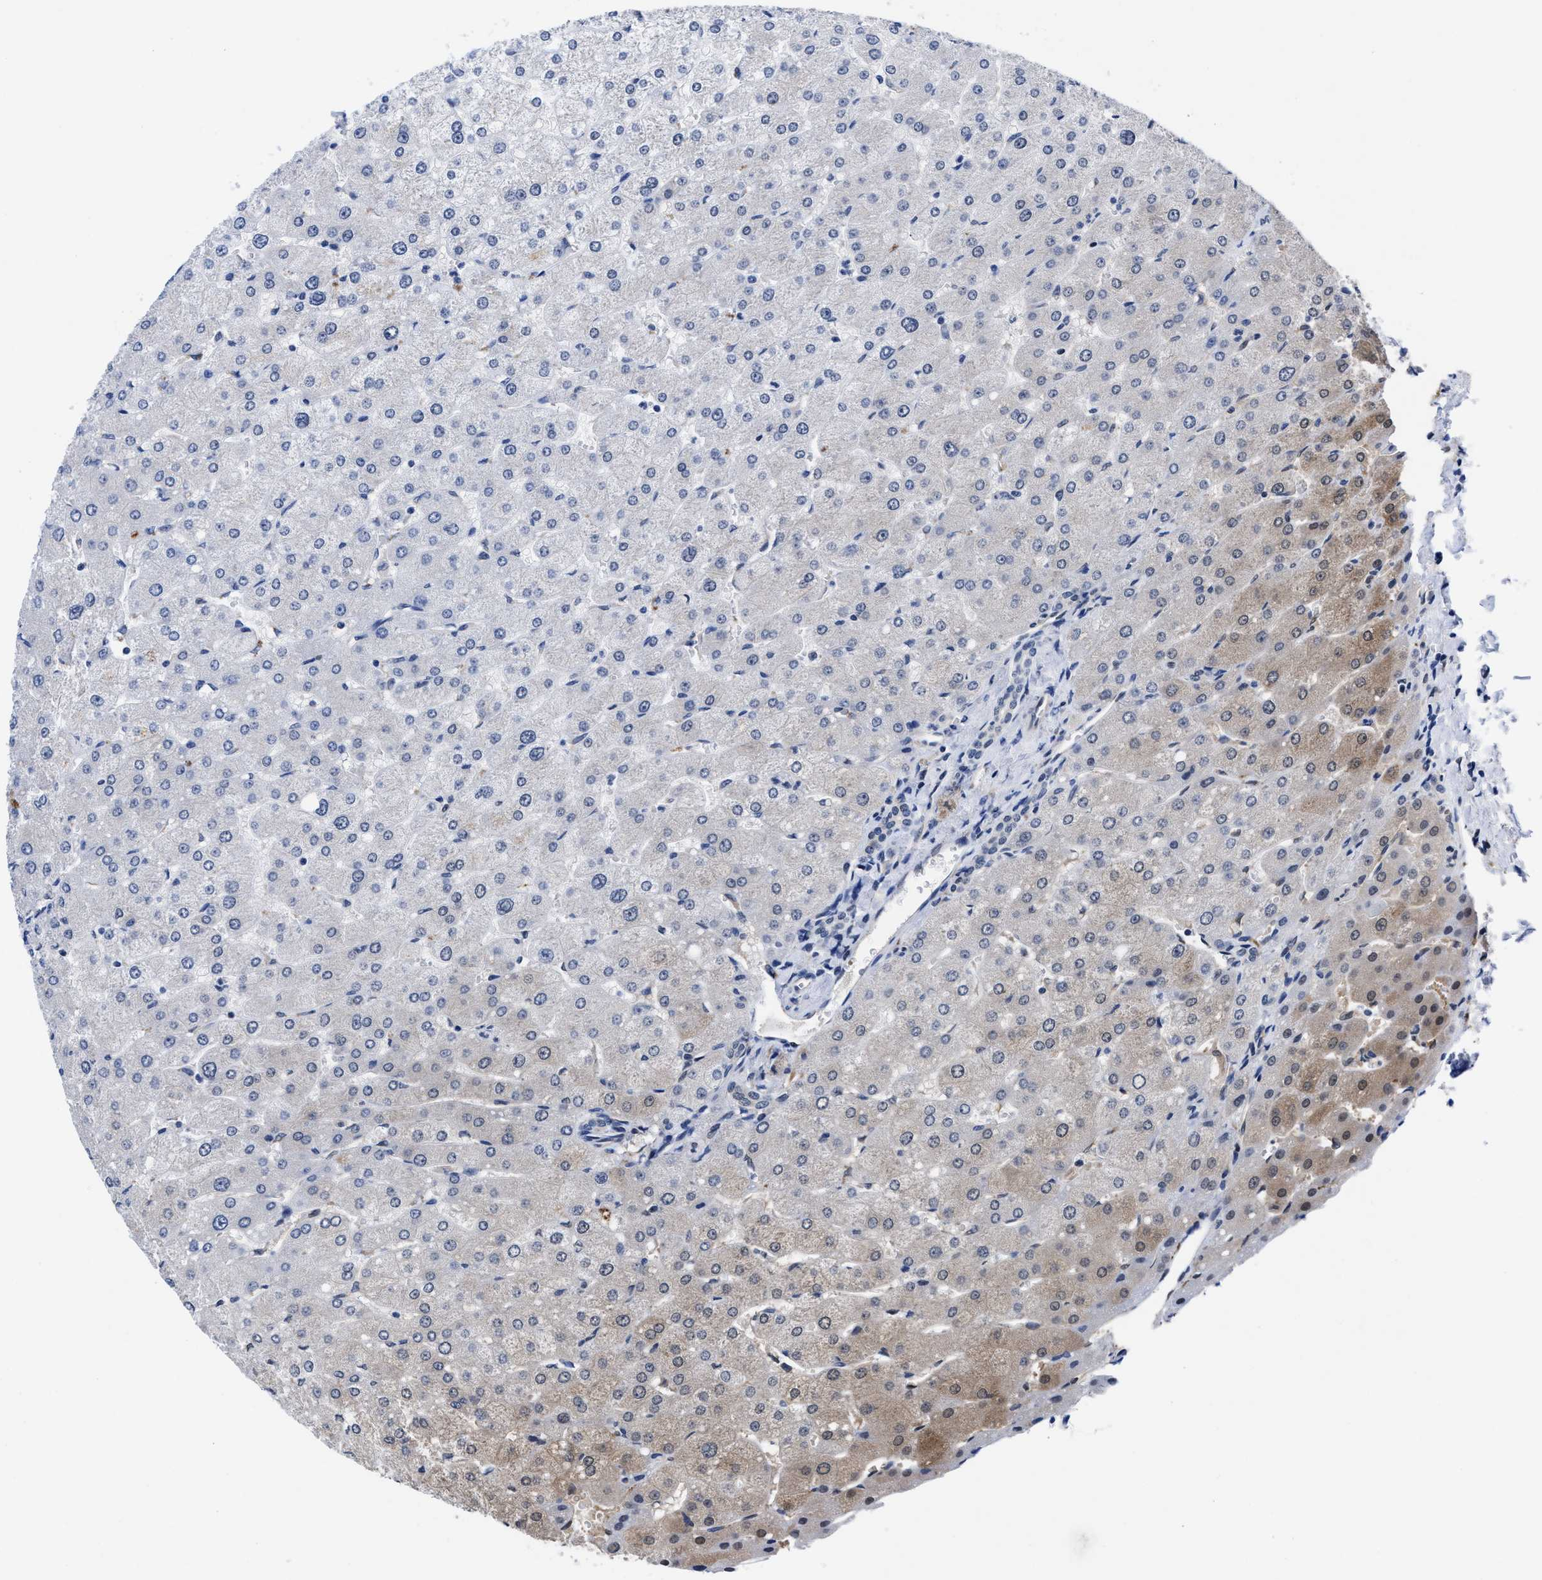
{"staining": {"intensity": "negative", "quantity": "none", "location": "none"}, "tissue": "liver", "cell_type": "Cholangiocytes", "image_type": "normal", "snomed": [{"axis": "morphology", "description": "Normal tissue, NOS"}, {"axis": "topography", "description": "Liver"}], "caption": "DAB immunohistochemical staining of unremarkable liver displays no significant positivity in cholangiocytes. (DAB (3,3'-diaminobenzidine) IHC, high magnification).", "gene": "ACLY", "patient": {"sex": "male", "age": 55}}